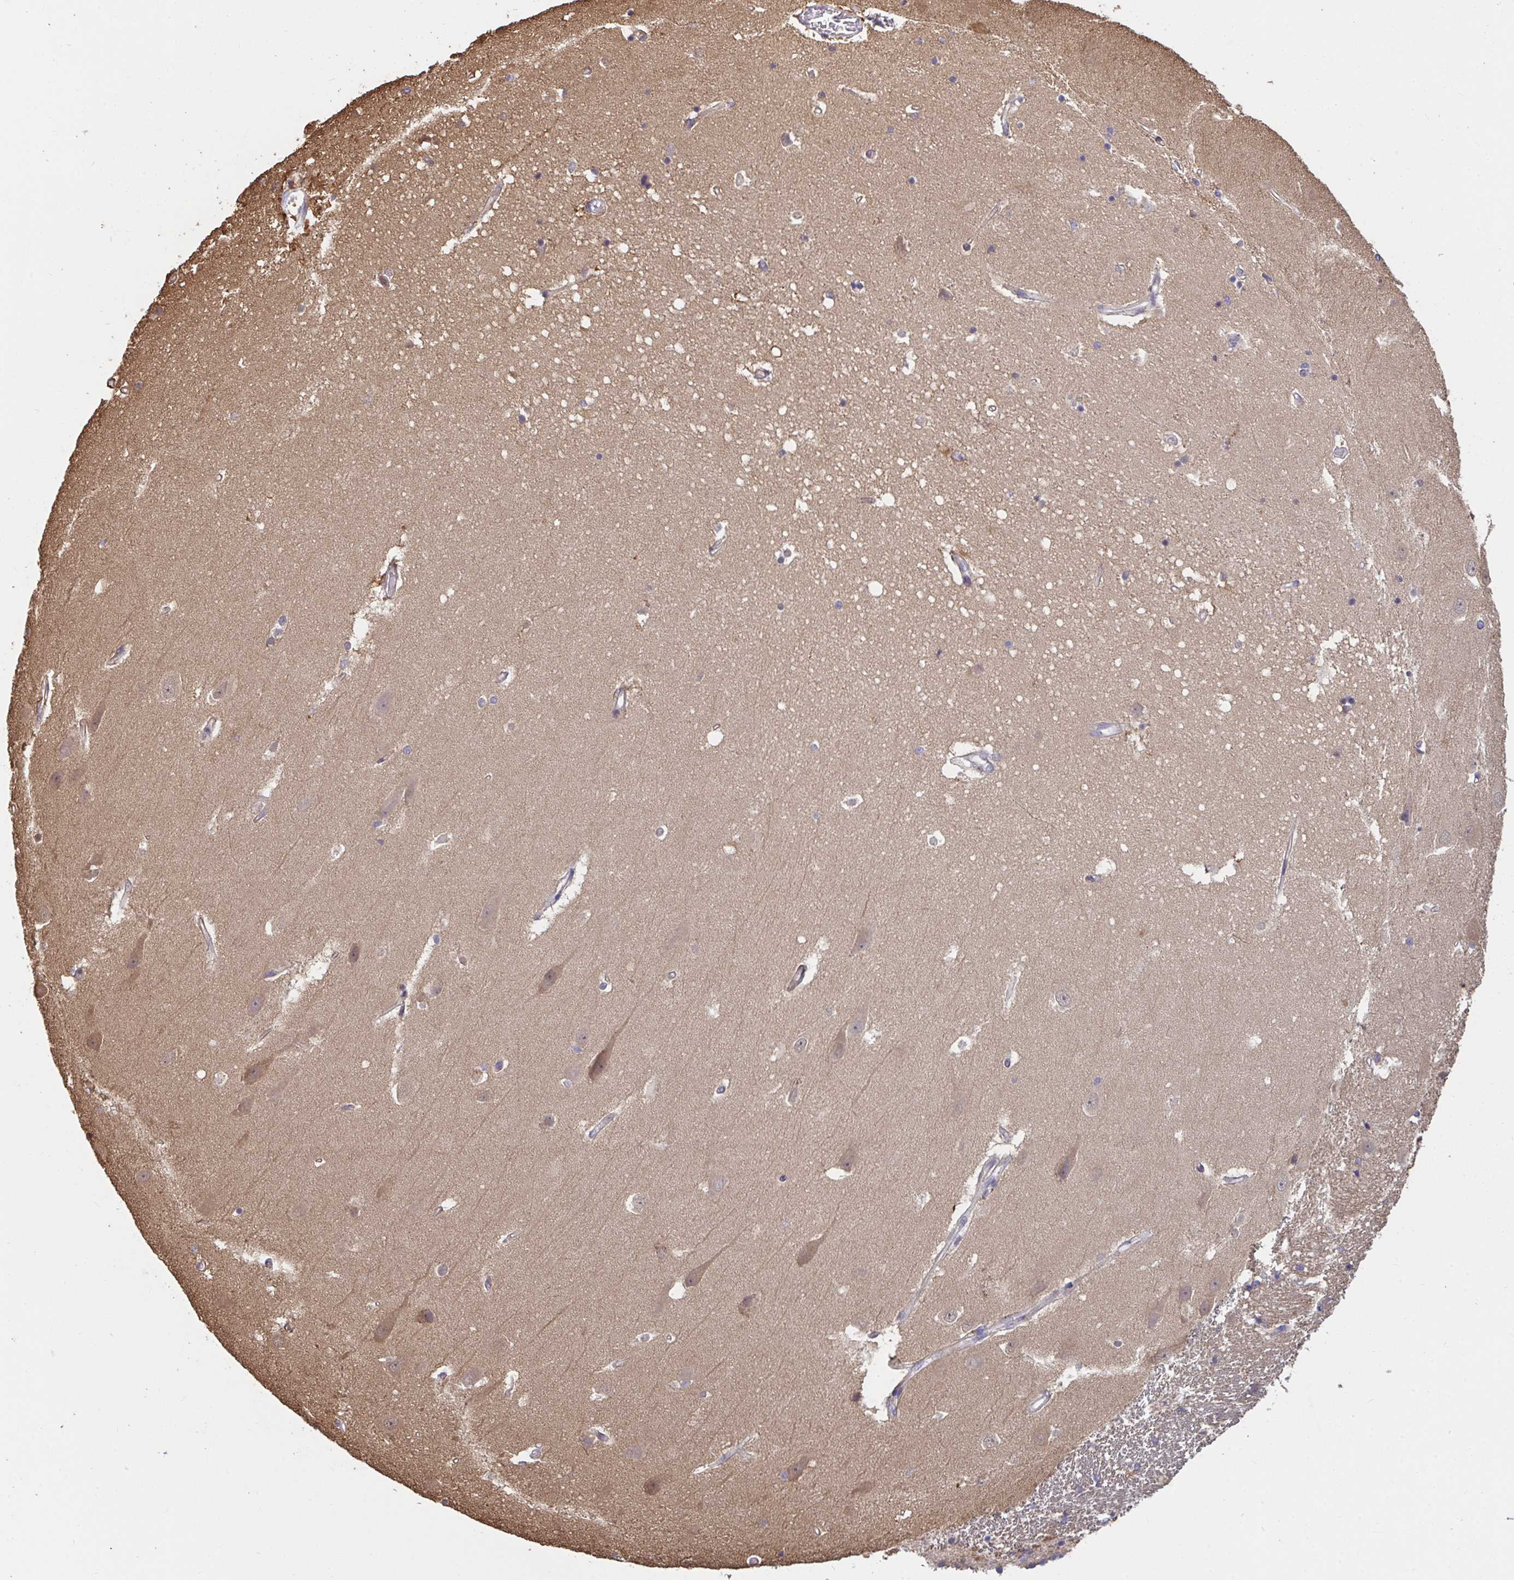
{"staining": {"intensity": "weak", "quantity": "25%-75%", "location": "cytoplasmic/membranous"}, "tissue": "hippocampus", "cell_type": "Glial cells", "image_type": "normal", "snomed": [{"axis": "morphology", "description": "Normal tissue, NOS"}, {"axis": "topography", "description": "Hippocampus"}], "caption": "IHC staining of normal hippocampus, which exhibits low levels of weak cytoplasmic/membranous positivity in approximately 25%-75% of glial cells indicating weak cytoplasmic/membranous protein staining. The staining was performed using DAB (brown) for protein detection and nuclei were counterstained in hematoxylin (blue).", "gene": "TTC9C", "patient": {"sex": "male", "age": 63}}